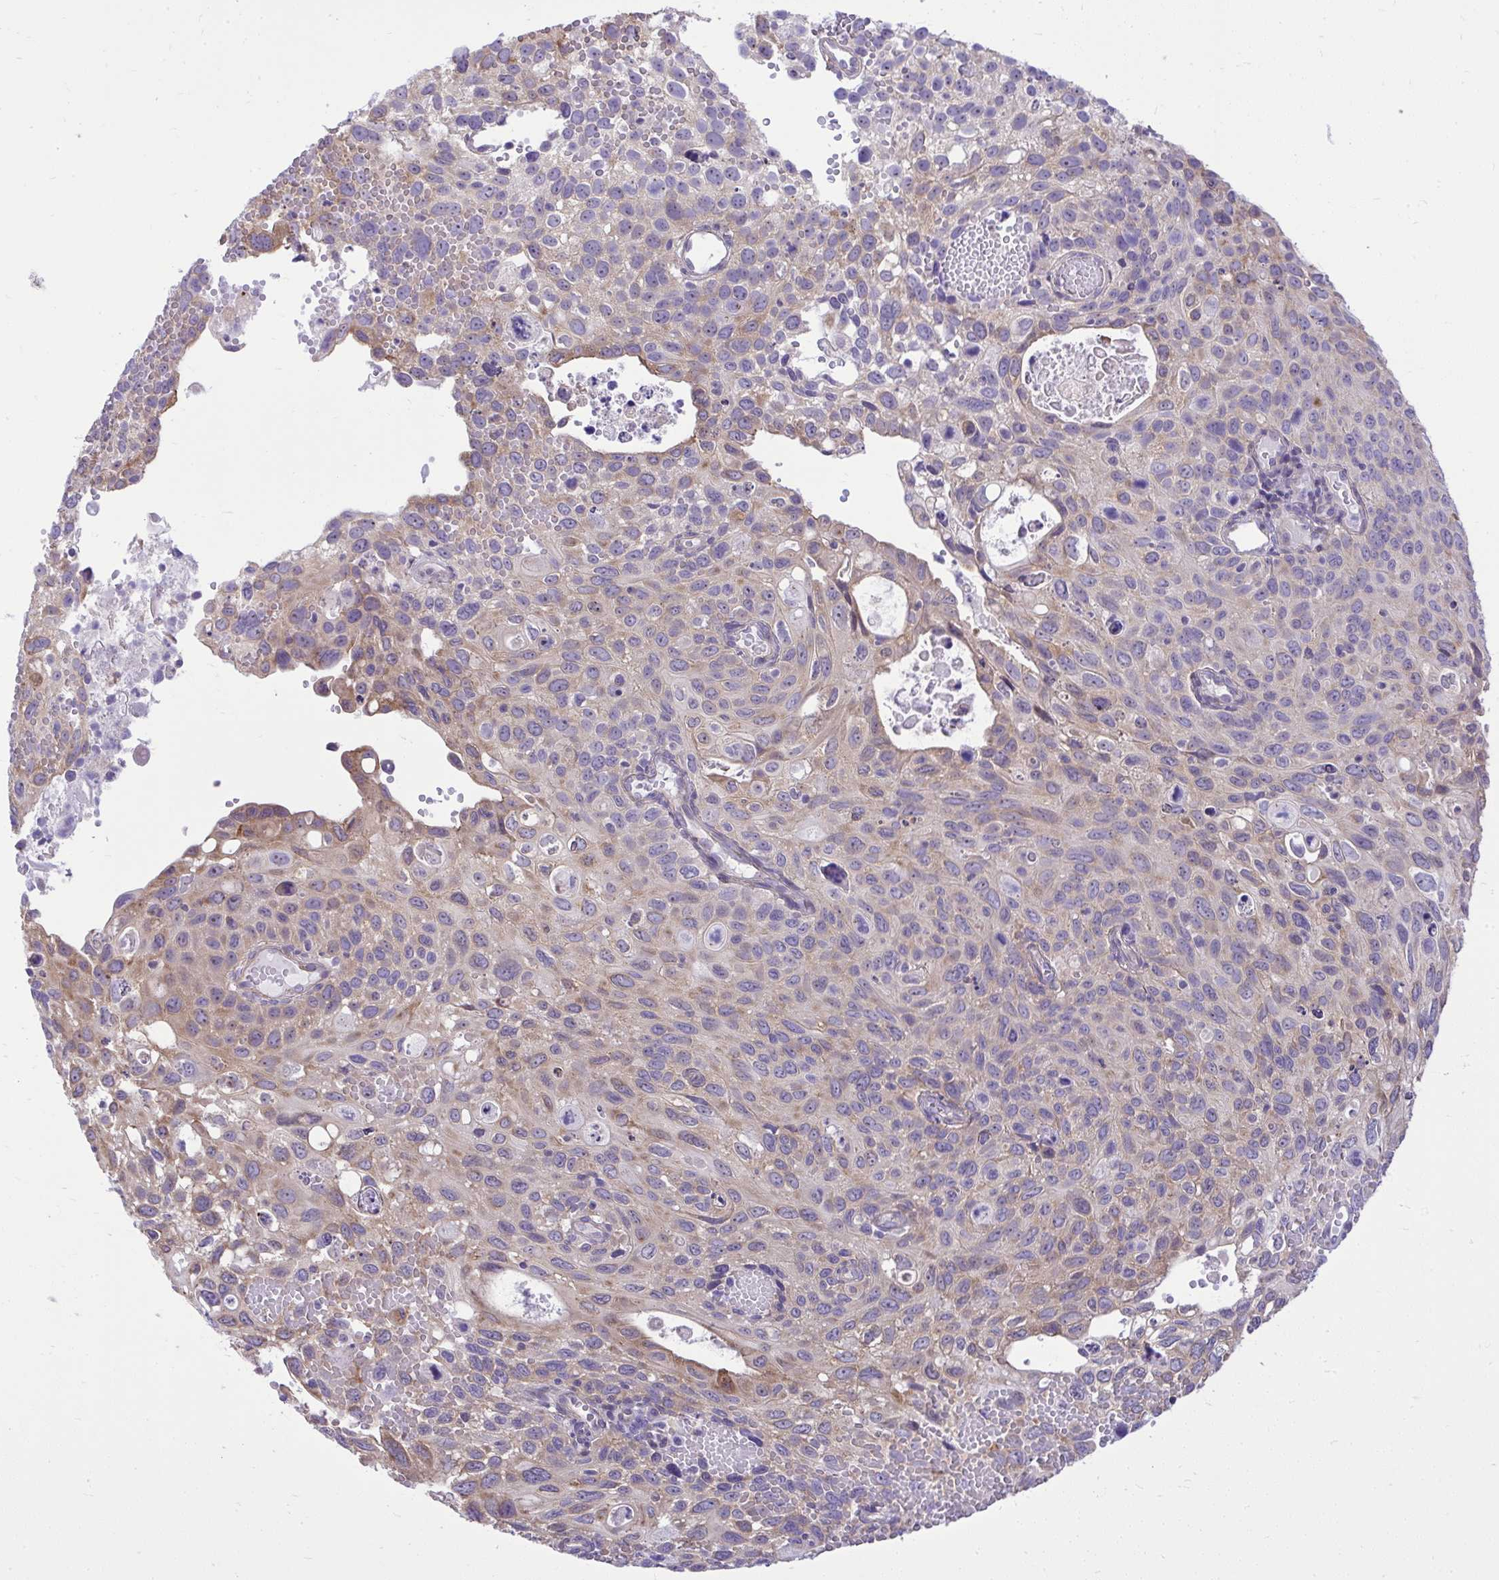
{"staining": {"intensity": "weak", "quantity": "<25%", "location": "cytoplasmic/membranous"}, "tissue": "cervical cancer", "cell_type": "Tumor cells", "image_type": "cancer", "snomed": [{"axis": "morphology", "description": "Squamous cell carcinoma, NOS"}, {"axis": "topography", "description": "Cervix"}], "caption": "Squamous cell carcinoma (cervical) was stained to show a protein in brown. There is no significant expression in tumor cells.", "gene": "GRK4", "patient": {"sex": "female", "age": 70}}